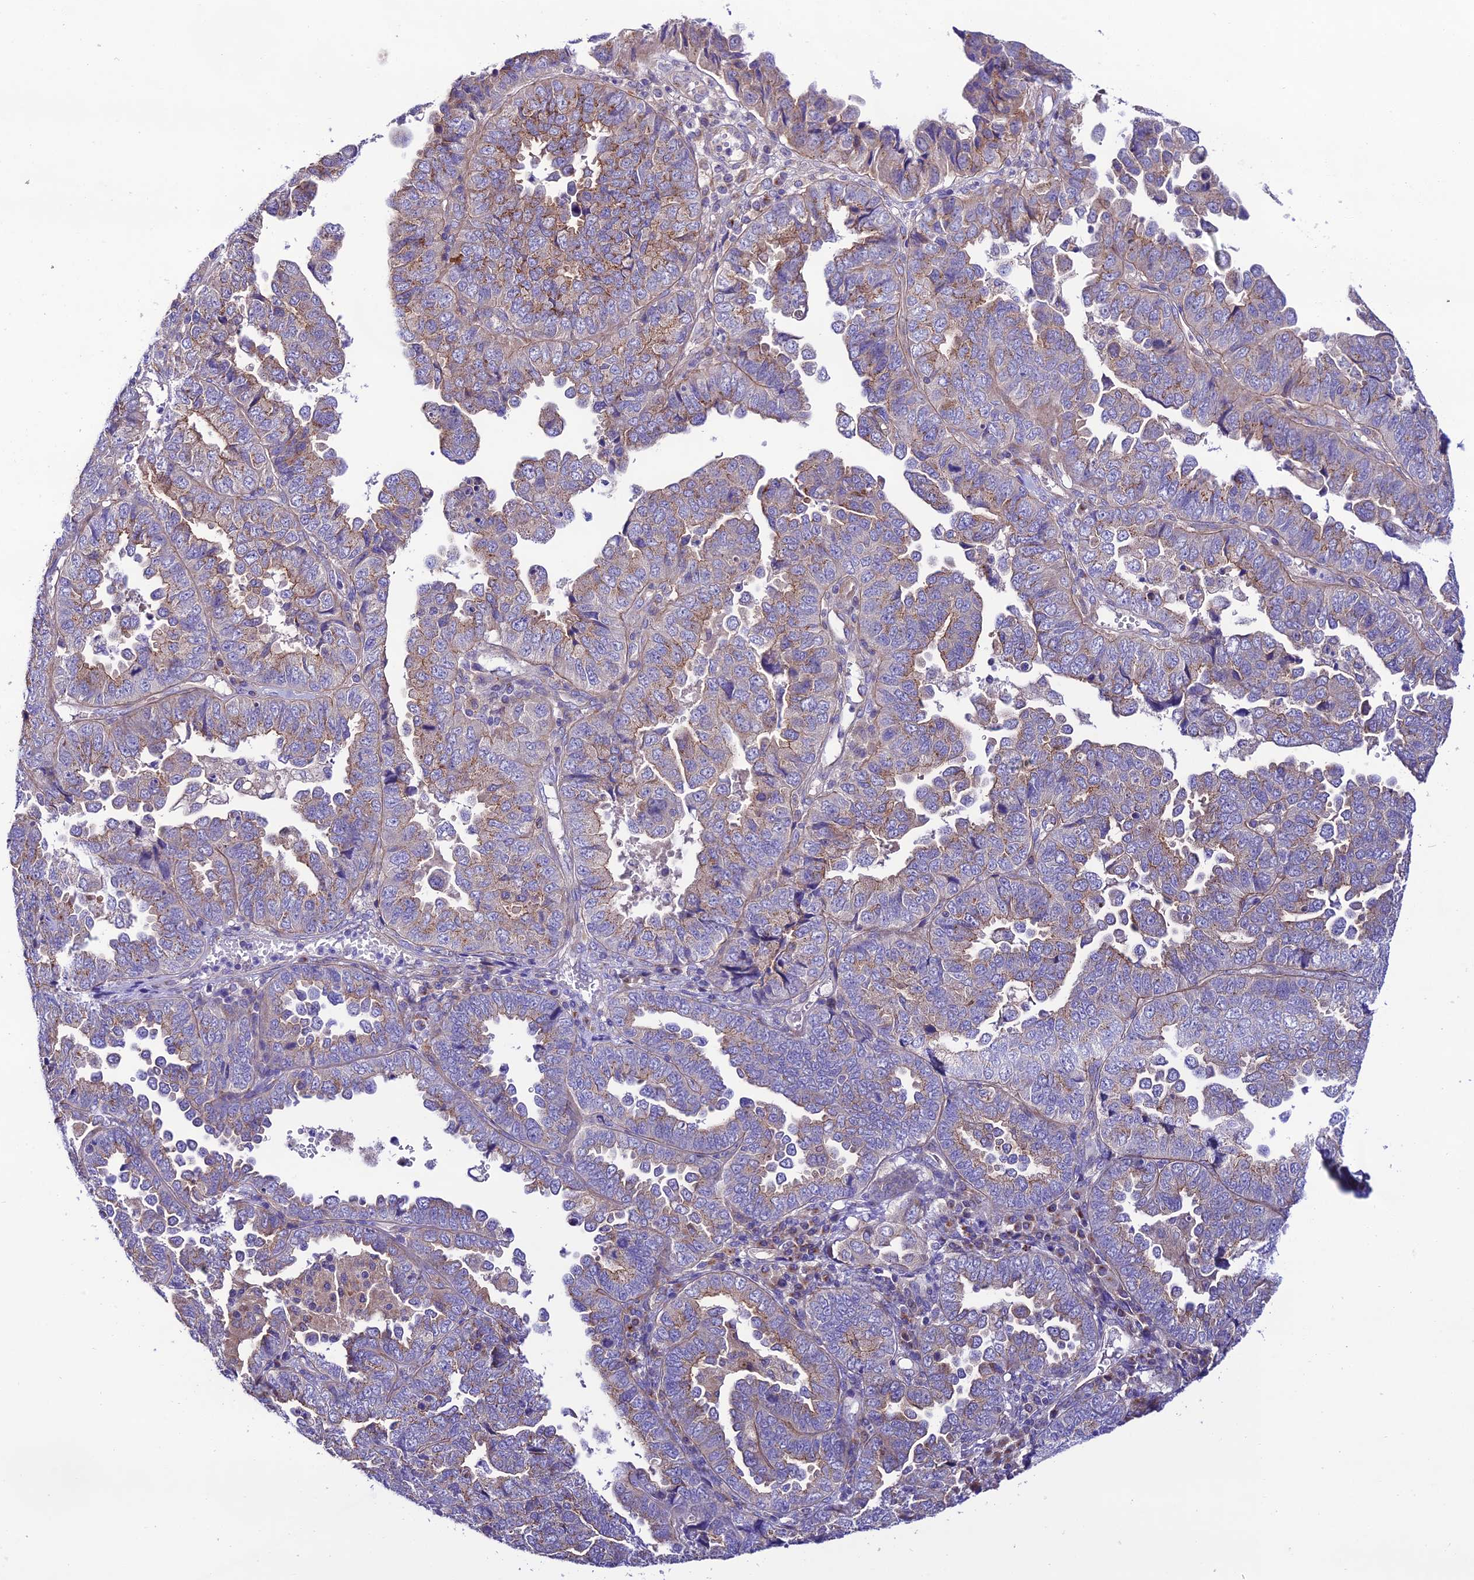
{"staining": {"intensity": "moderate", "quantity": "<25%", "location": "cytoplasmic/membranous"}, "tissue": "endometrial cancer", "cell_type": "Tumor cells", "image_type": "cancer", "snomed": [{"axis": "morphology", "description": "Adenocarcinoma, NOS"}, {"axis": "topography", "description": "Endometrium"}], "caption": "High-power microscopy captured an immunohistochemistry (IHC) image of endometrial cancer, revealing moderate cytoplasmic/membranous positivity in about <25% of tumor cells. The staining is performed using DAB brown chromogen to label protein expression. The nuclei are counter-stained blue using hematoxylin.", "gene": "LACTB2", "patient": {"sex": "female", "age": 79}}